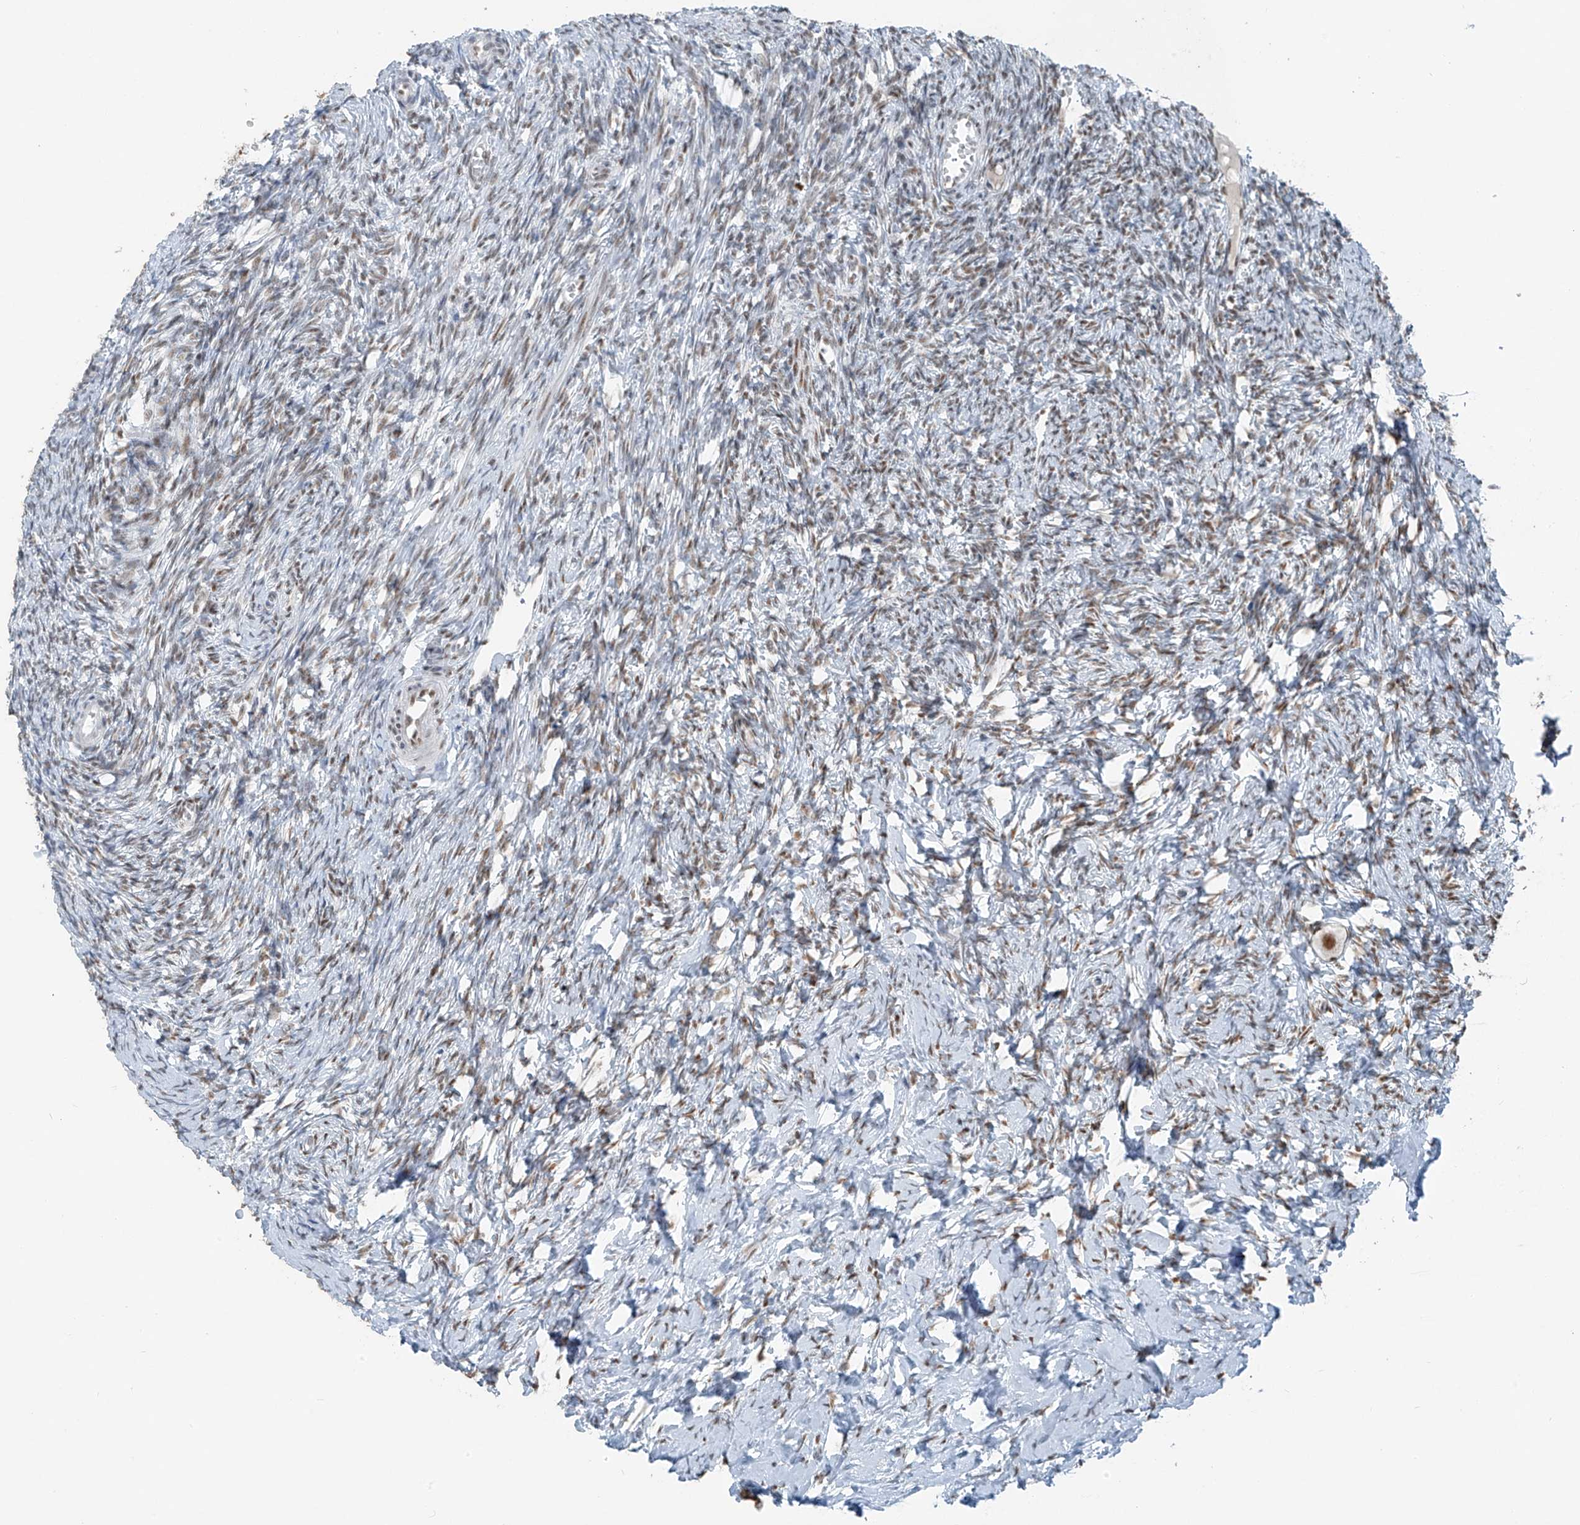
{"staining": {"intensity": "moderate", "quantity": ">75%", "location": "nuclear"}, "tissue": "ovary", "cell_type": "Follicle cells", "image_type": "normal", "snomed": [{"axis": "morphology", "description": "Normal tissue, NOS"}, {"axis": "topography", "description": "Ovary"}], "caption": "Follicle cells exhibit moderate nuclear positivity in approximately >75% of cells in normal ovary.", "gene": "WRNIP1", "patient": {"sex": "female", "age": 27}}